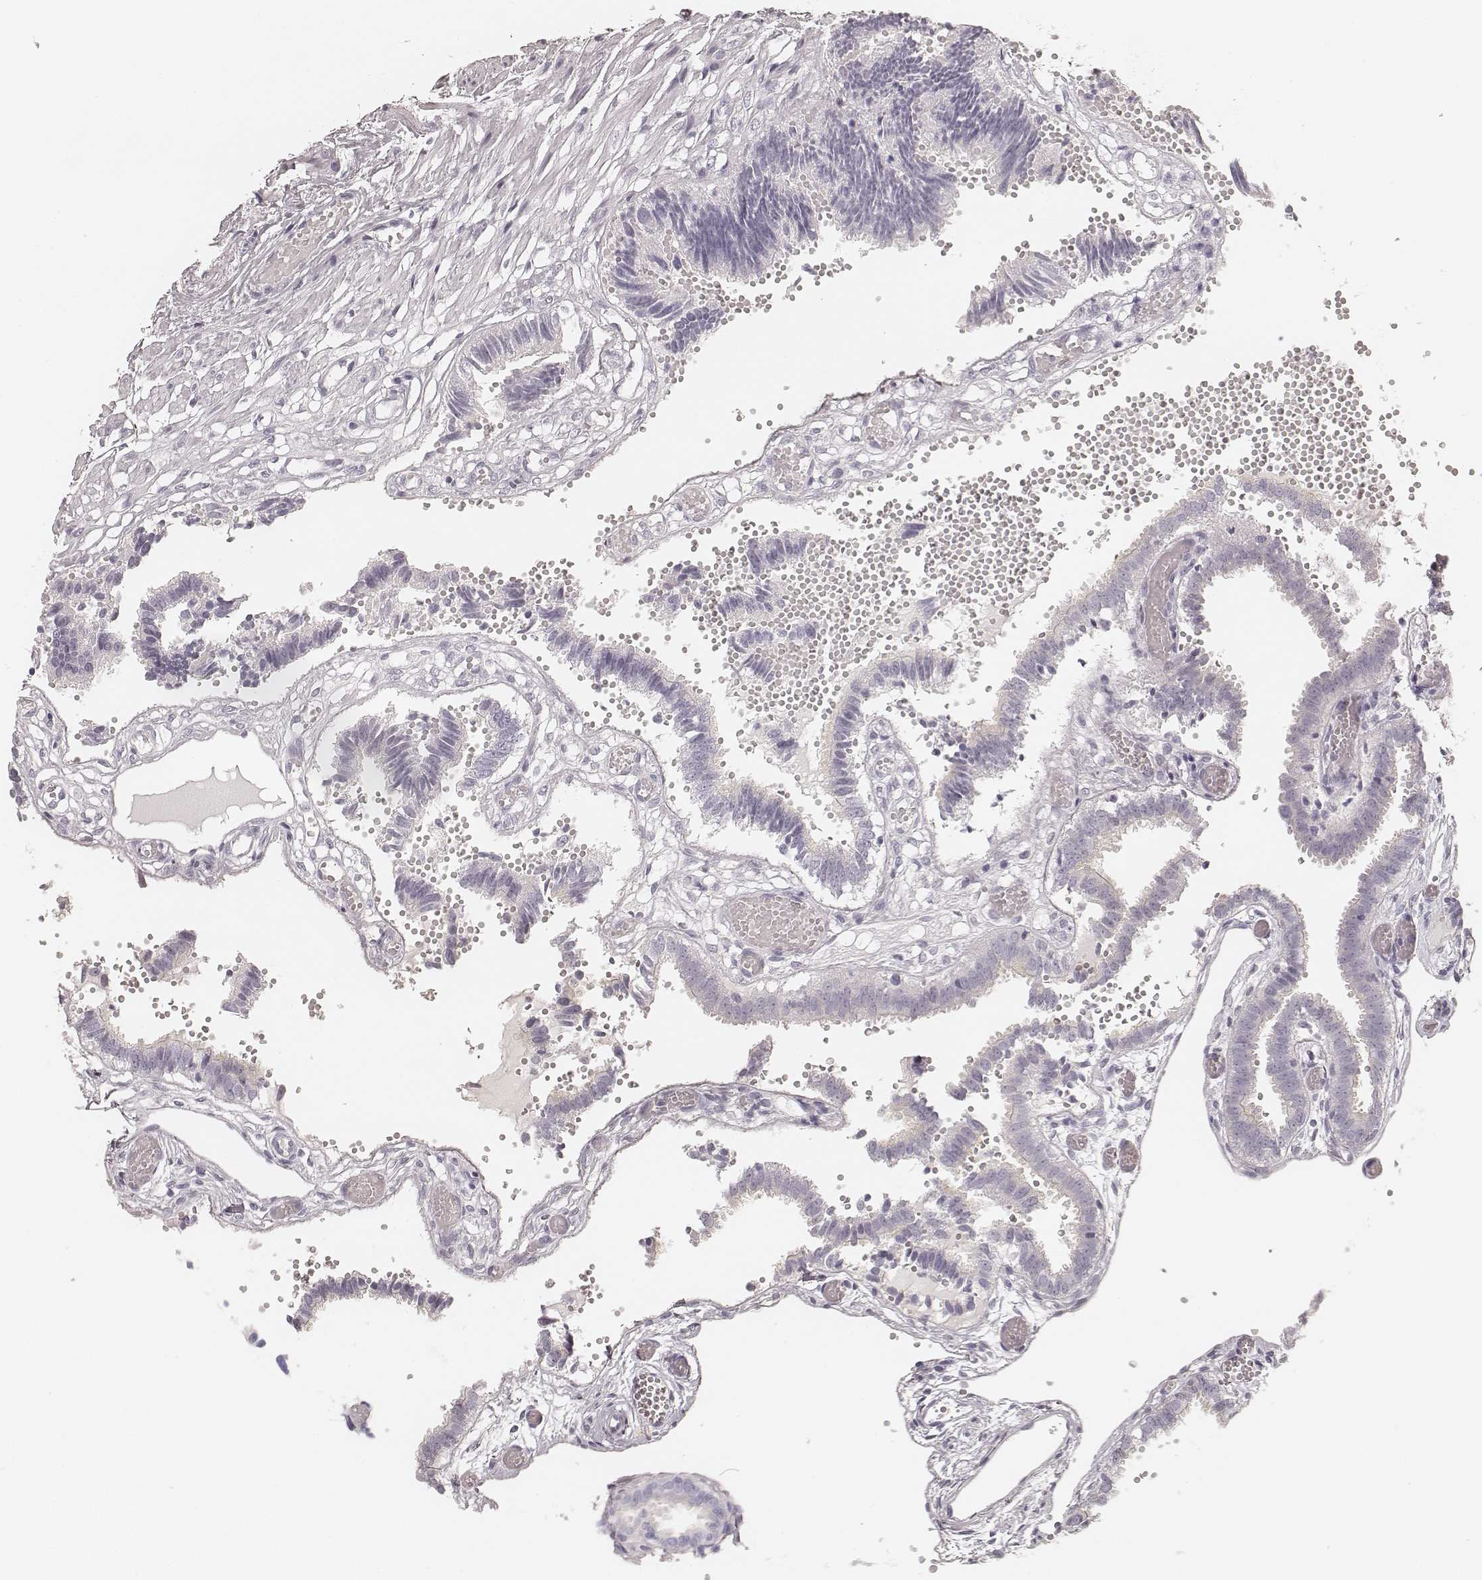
{"staining": {"intensity": "negative", "quantity": "none", "location": "none"}, "tissue": "fallopian tube", "cell_type": "Glandular cells", "image_type": "normal", "snomed": [{"axis": "morphology", "description": "Normal tissue, NOS"}, {"axis": "topography", "description": "Fallopian tube"}], "caption": "Immunohistochemical staining of unremarkable human fallopian tube displays no significant staining in glandular cells. Nuclei are stained in blue.", "gene": "HNF4G", "patient": {"sex": "female", "age": 37}}